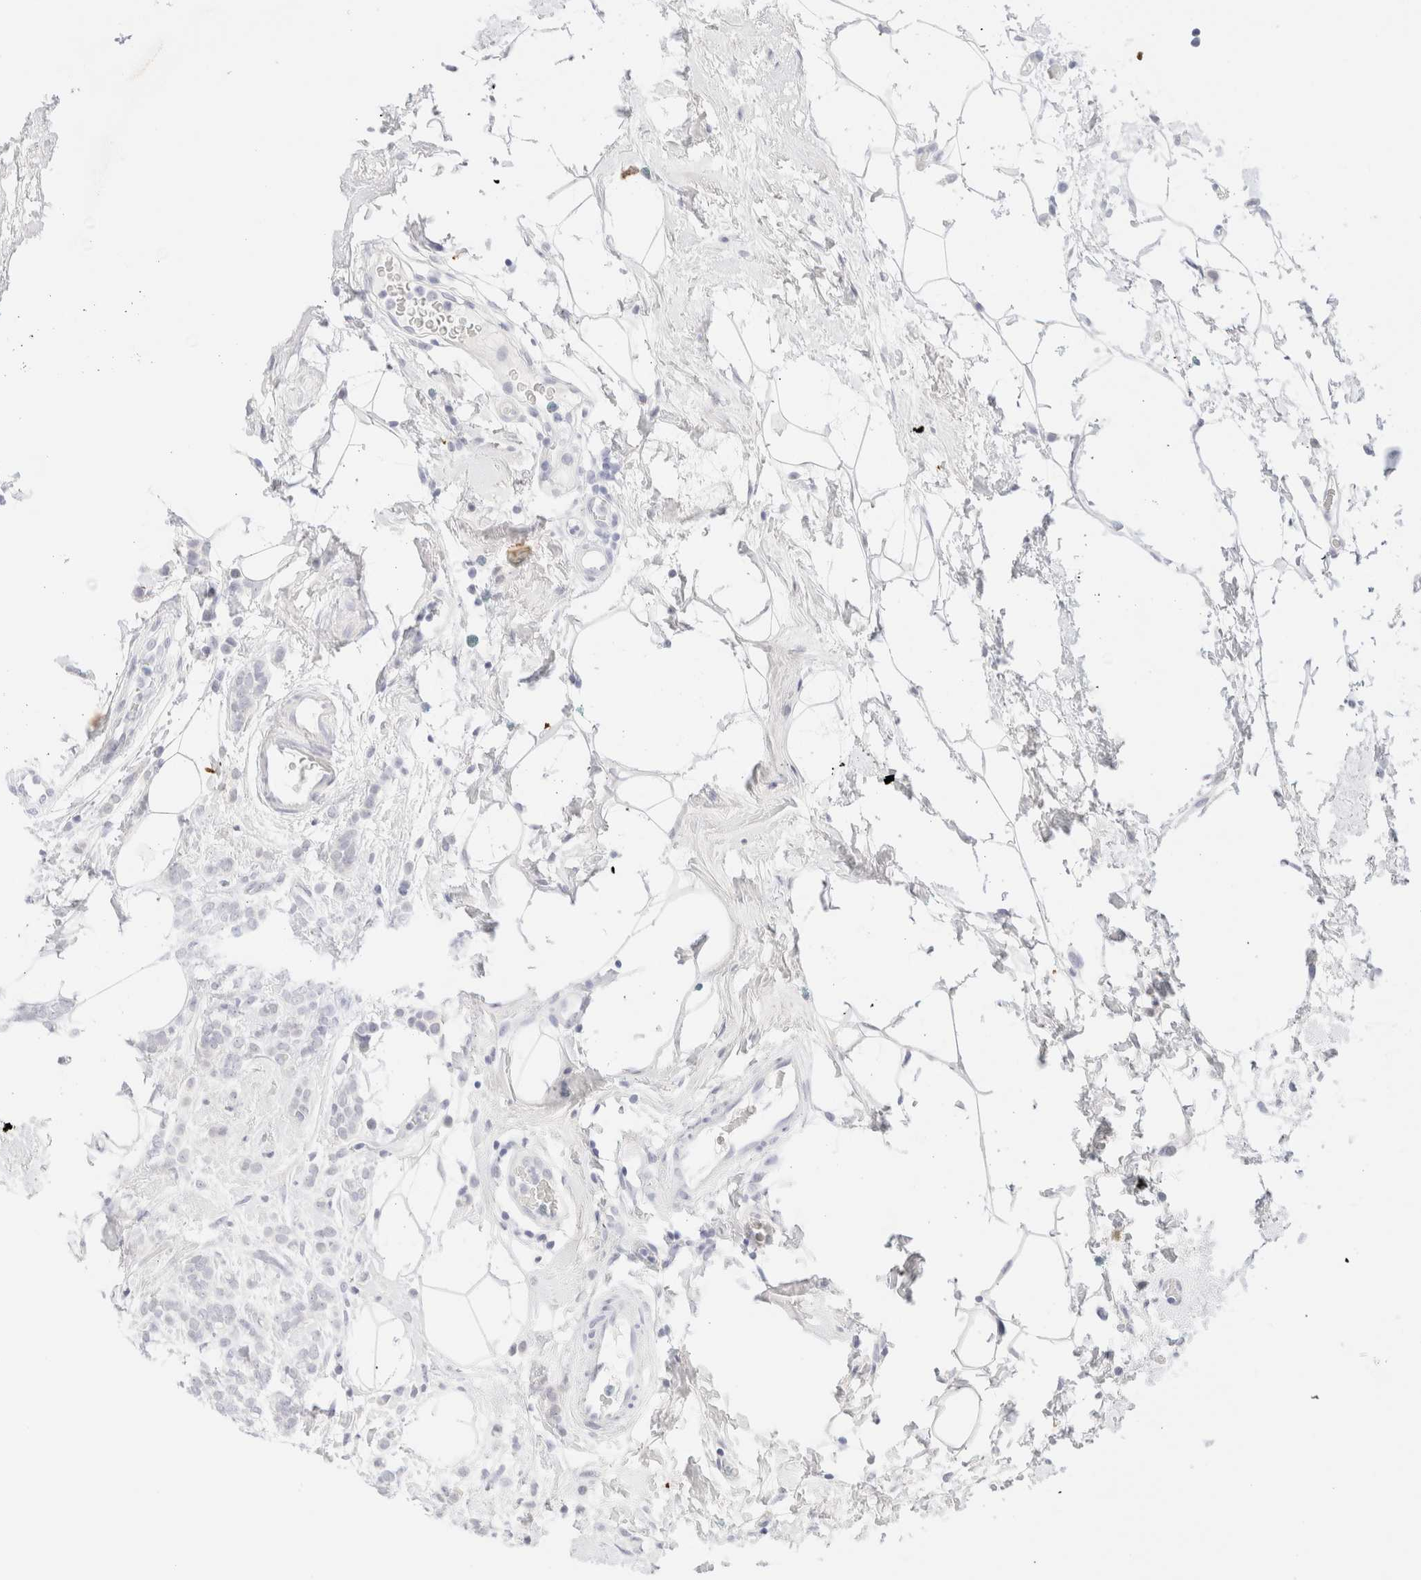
{"staining": {"intensity": "negative", "quantity": "none", "location": "none"}, "tissue": "breast cancer", "cell_type": "Tumor cells", "image_type": "cancer", "snomed": [{"axis": "morphology", "description": "Lobular carcinoma"}, {"axis": "topography", "description": "Breast"}], "caption": "Photomicrograph shows no protein positivity in tumor cells of lobular carcinoma (breast) tissue.", "gene": "KRT15", "patient": {"sex": "female", "age": 50}}